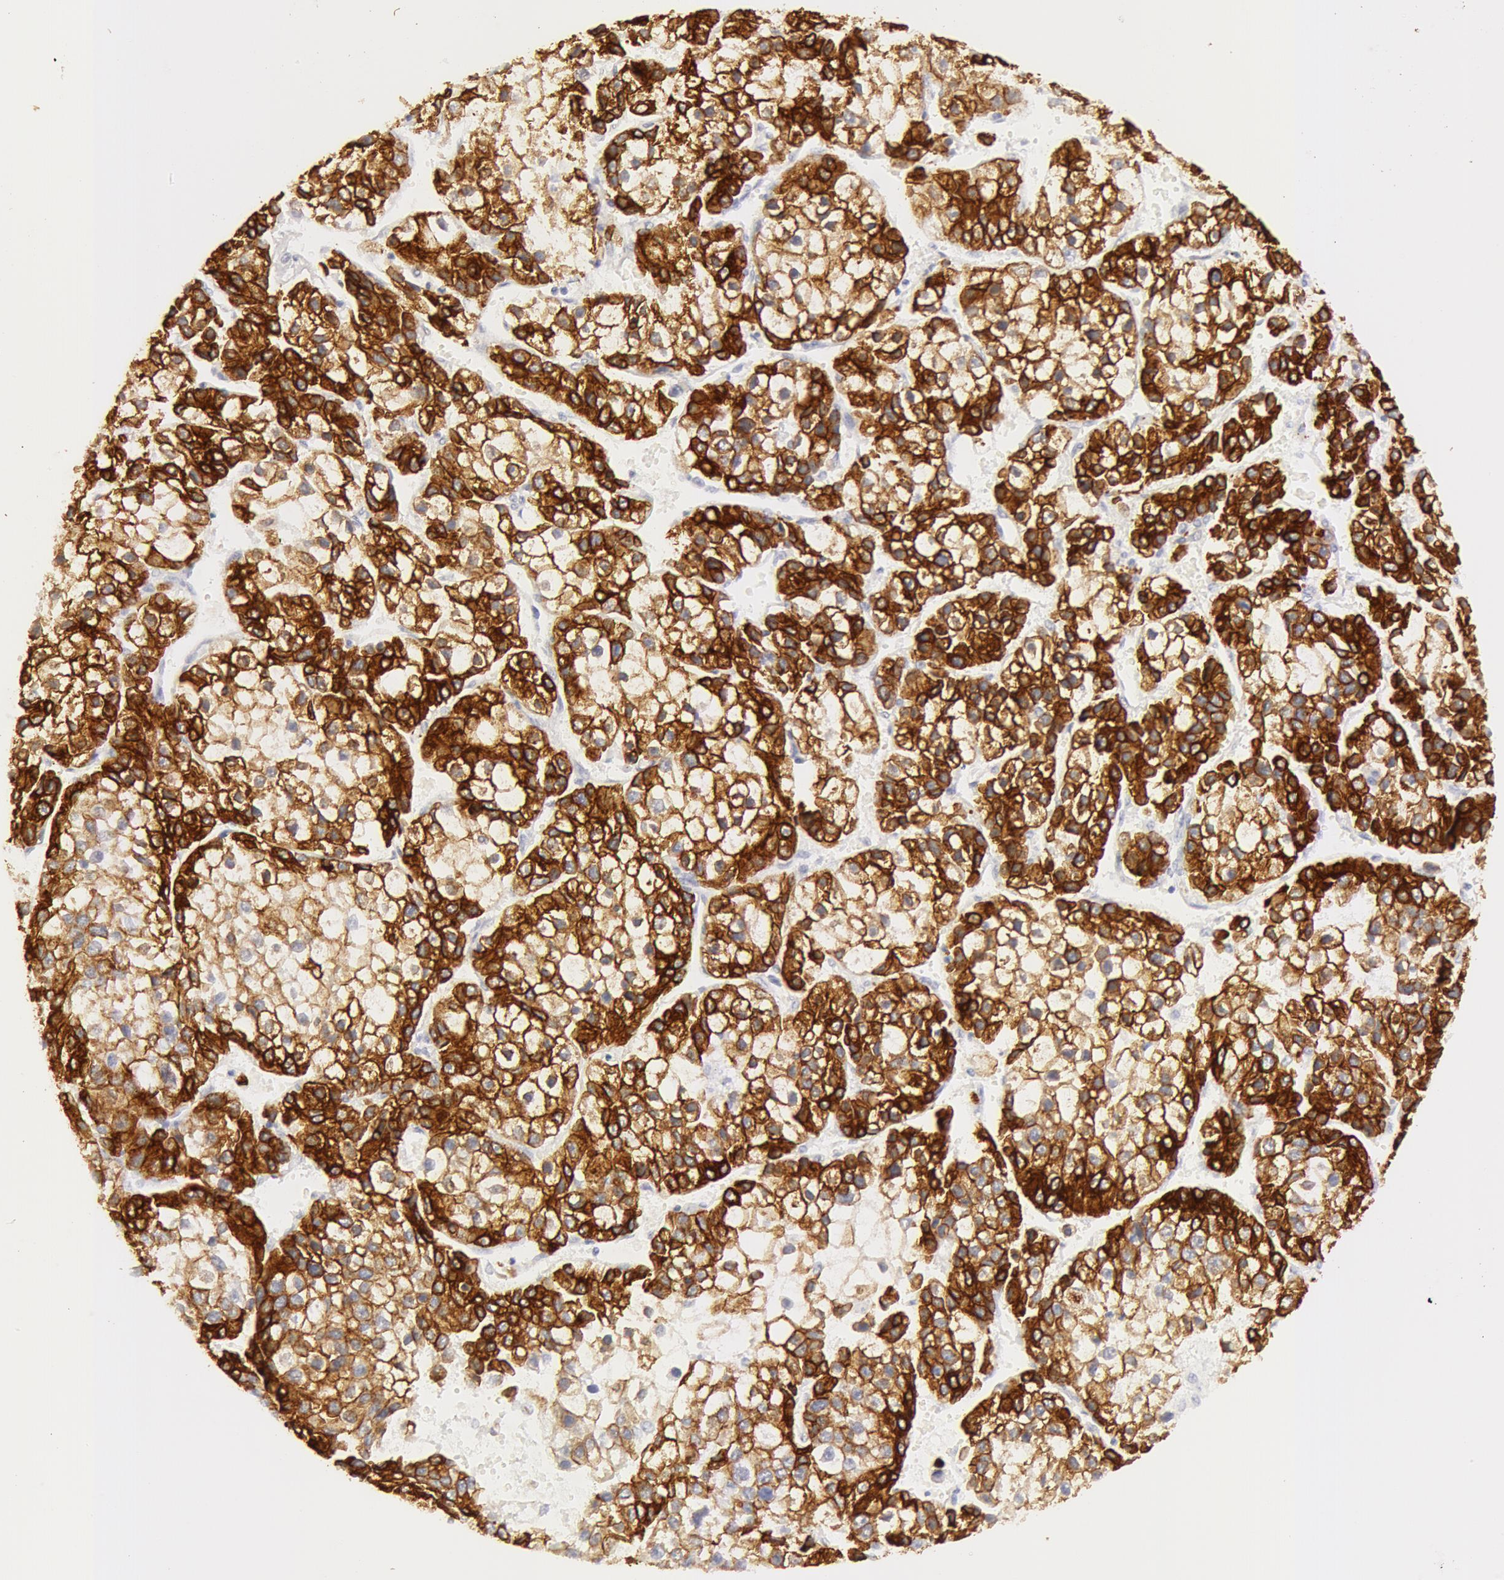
{"staining": {"intensity": "moderate", "quantity": ">75%", "location": "cytoplasmic/membranous"}, "tissue": "liver cancer", "cell_type": "Tumor cells", "image_type": "cancer", "snomed": [{"axis": "morphology", "description": "Carcinoma, Hepatocellular, NOS"}, {"axis": "topography", "description": "Liver"}], "caption": "This is a histology image of immunohistochemistry (IHC) staining of liver cancer (hepatocellular carcinoma), which shows moderate positivity in the cytoplasmic/membranous of tumor cells.", "gene": "KRT8", "patient": {"sex": "female", "age": 66}}